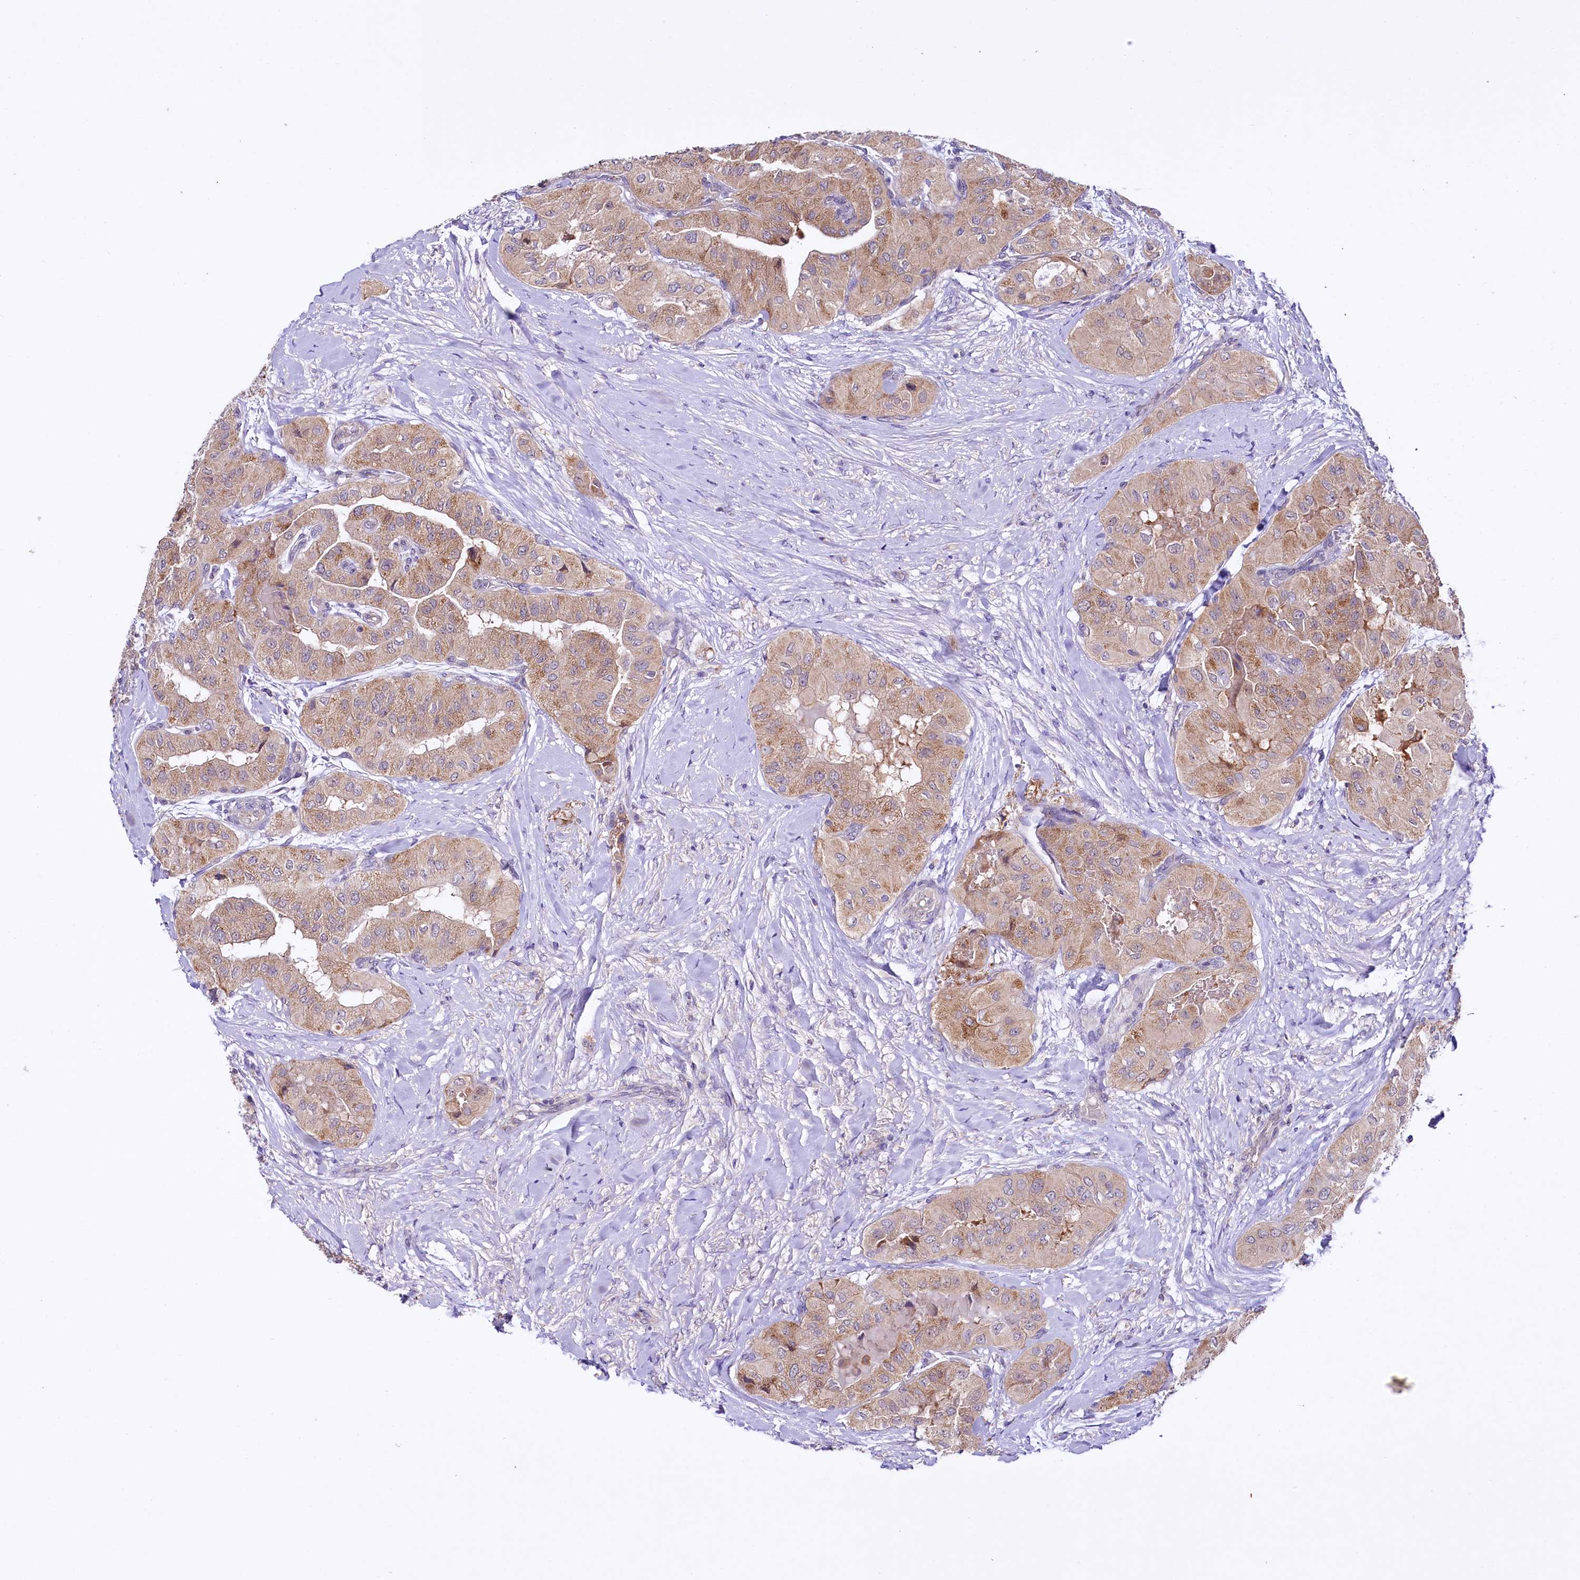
{"staining": {"intensity": "moderate", "quantity": ">75%", "location": "cytoplasmic/membranous"}, "tissue": "thyroid cancer", "cell_type": "Tumor cells", "image_type": "cancer", "snomed": [{"axis": "morphology", "description": "Papillary adenocarcinoma, NOS"}, {"axis": "topography", "description": "Thyroid gland"}], "caption": "Thyroid cancer stained with IHC demonstrates moderate cytoplasmic/membranous expression in approximately >75% of tumor cells.", "gene": "CEP295", "patient": {"sex": "female", "age": 59}}